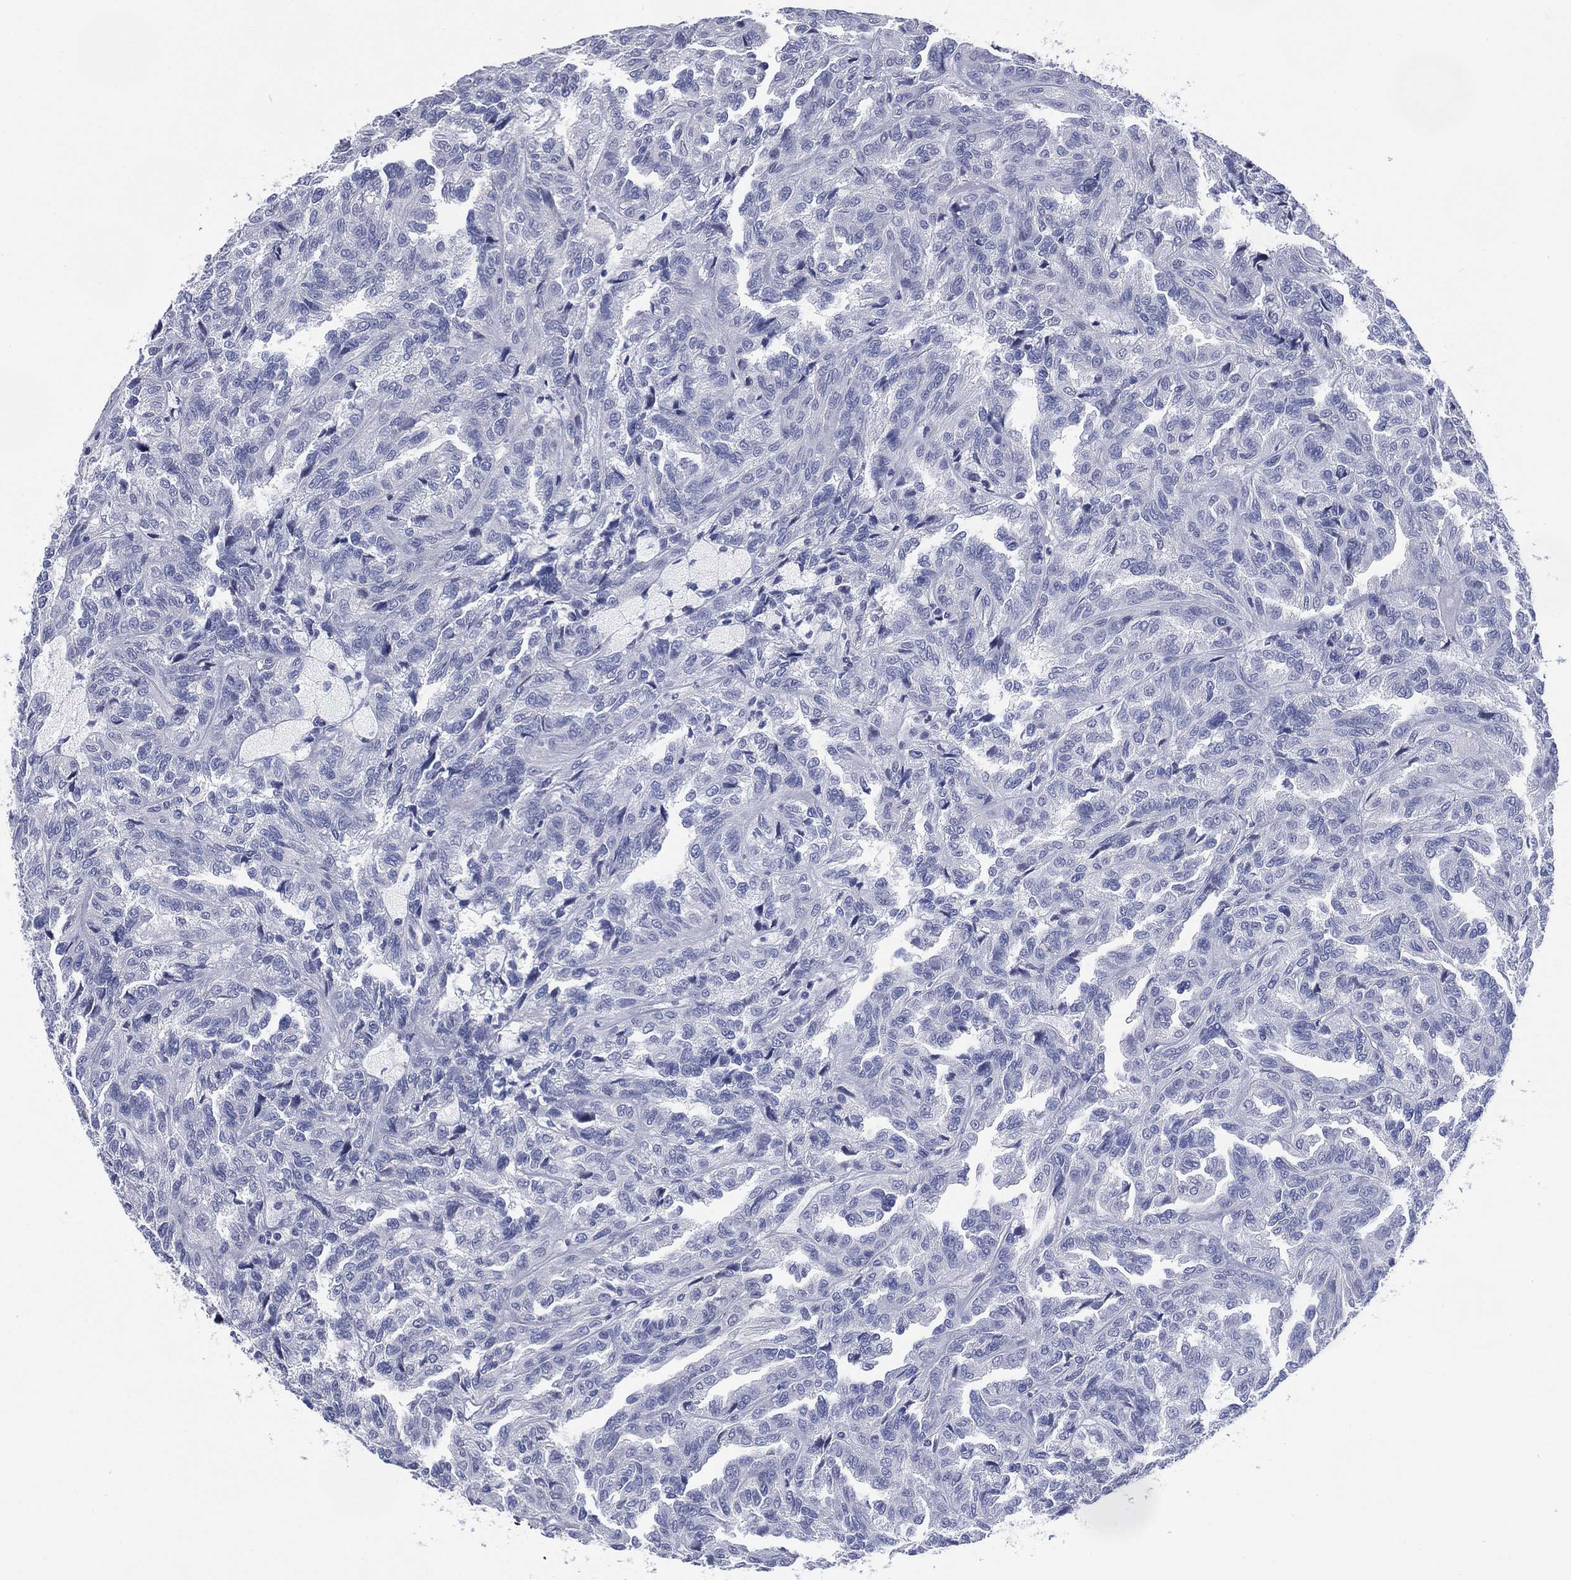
{"staining": {"intensity": "negative", "quantity": "none", "location": "none"}, "tissue": "renal cancer", "cell_type": "Tumor cells", "image_type": "cancer", "snomed": [{"axis": "morphology", "description": "Adenocarcinoma, NOS"}, {"axis": "topography", "description": "Kidney"}], "caption": "This is an immunohistochemistry image of renal adenocarcinoma. There is no positivity in tumor cells.", "gene": "TMEM247", "patient": {"sex": "male", "age": 79}}